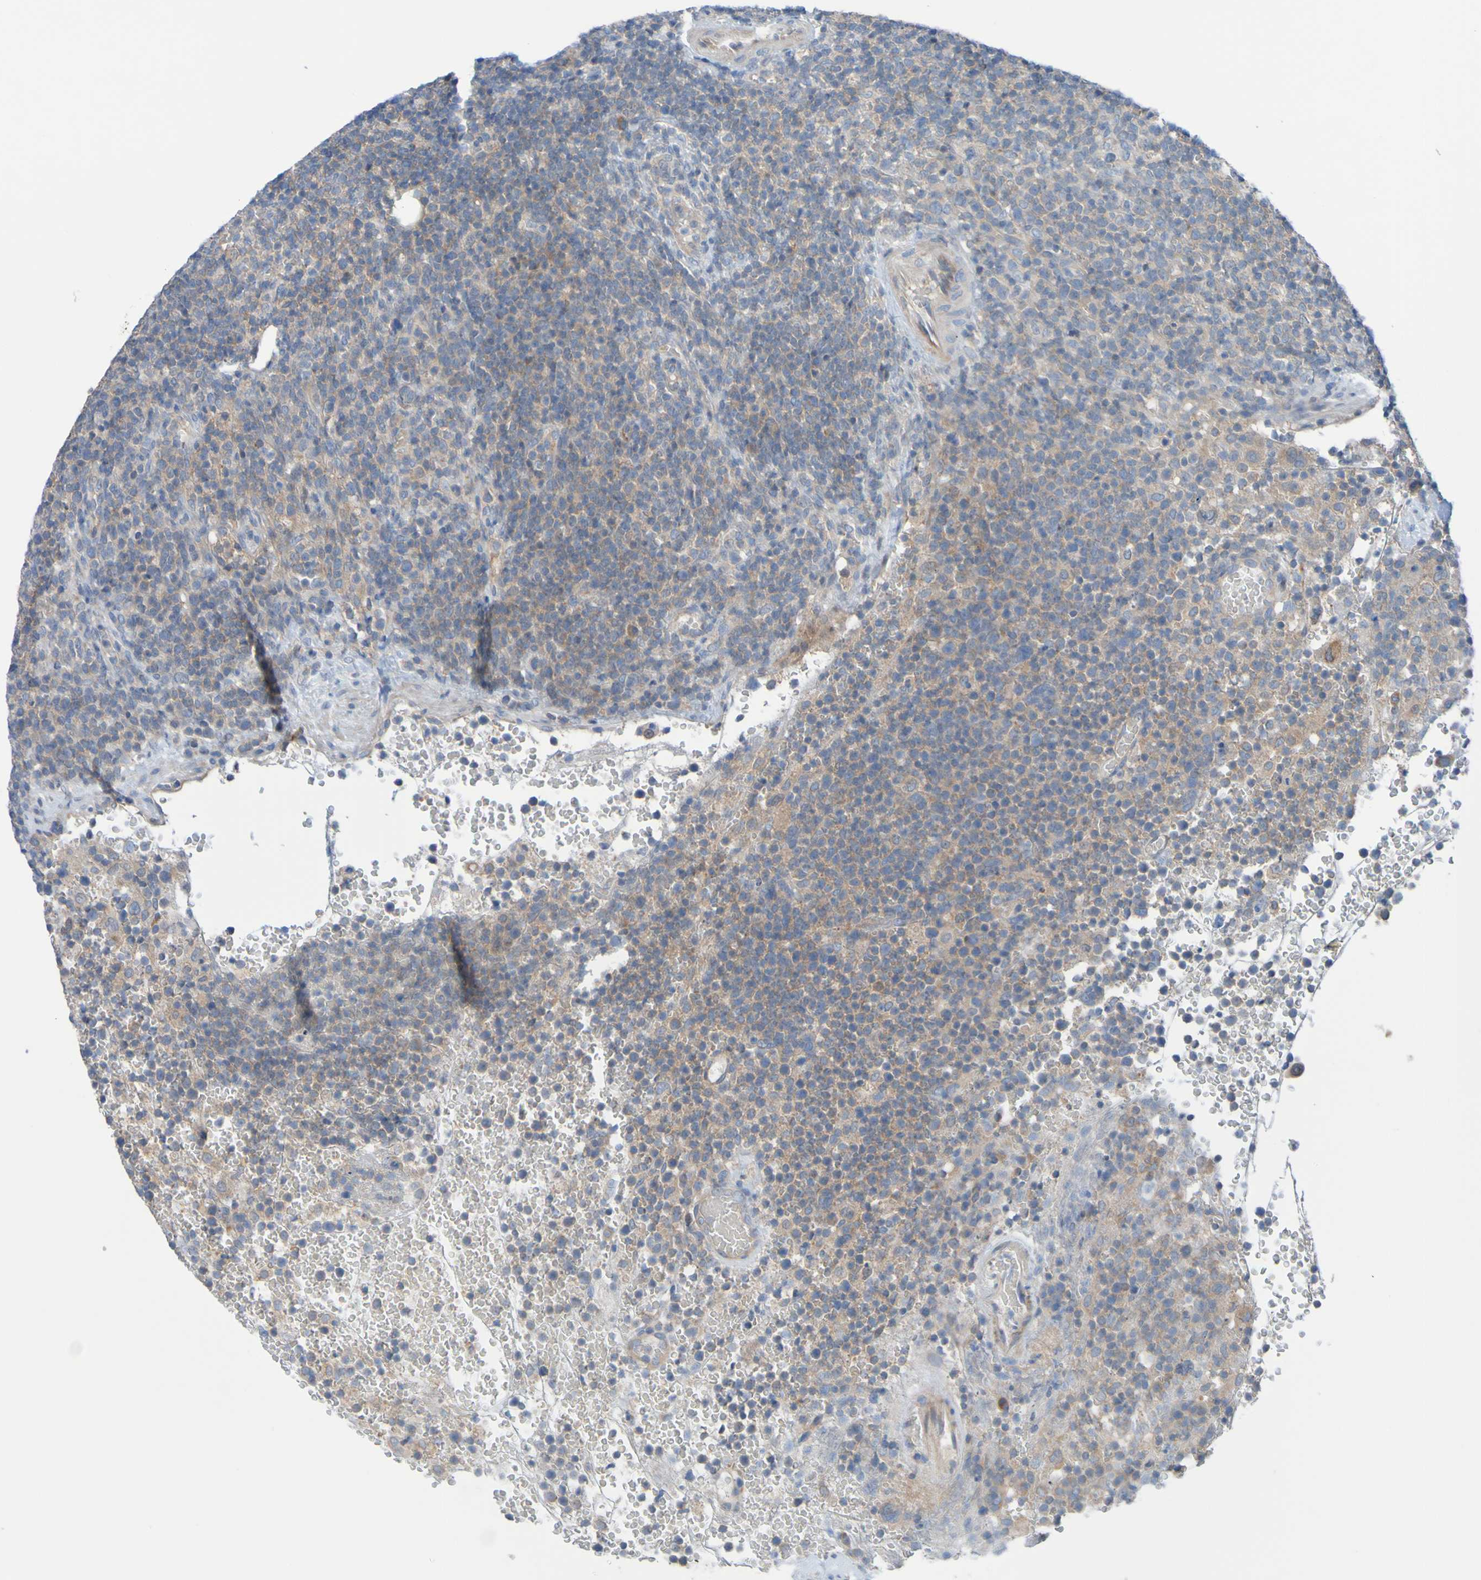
{"staining": {"intensity": "moderate", "quantity": ">75%", "location": "cytoplasmic/membranous"}, "tissue": "lymphoma", "cell_type": "Tumor cells", "image_type": "cancer", "snomed": [{"axis": "morphology", "description": "Malignant lymphoma, non-Hodgkin's type, High grade"}, {"axis": "topography", "description": "Lymph node"}], "caption": "Lymphoma stained with immunohistochemistry demonstrates moderate cytoplasmic/membranous expression in approximately >75% of tumor cells.", "gene": "NPRL3", "patient": {"sex": "male", "age": 61}}